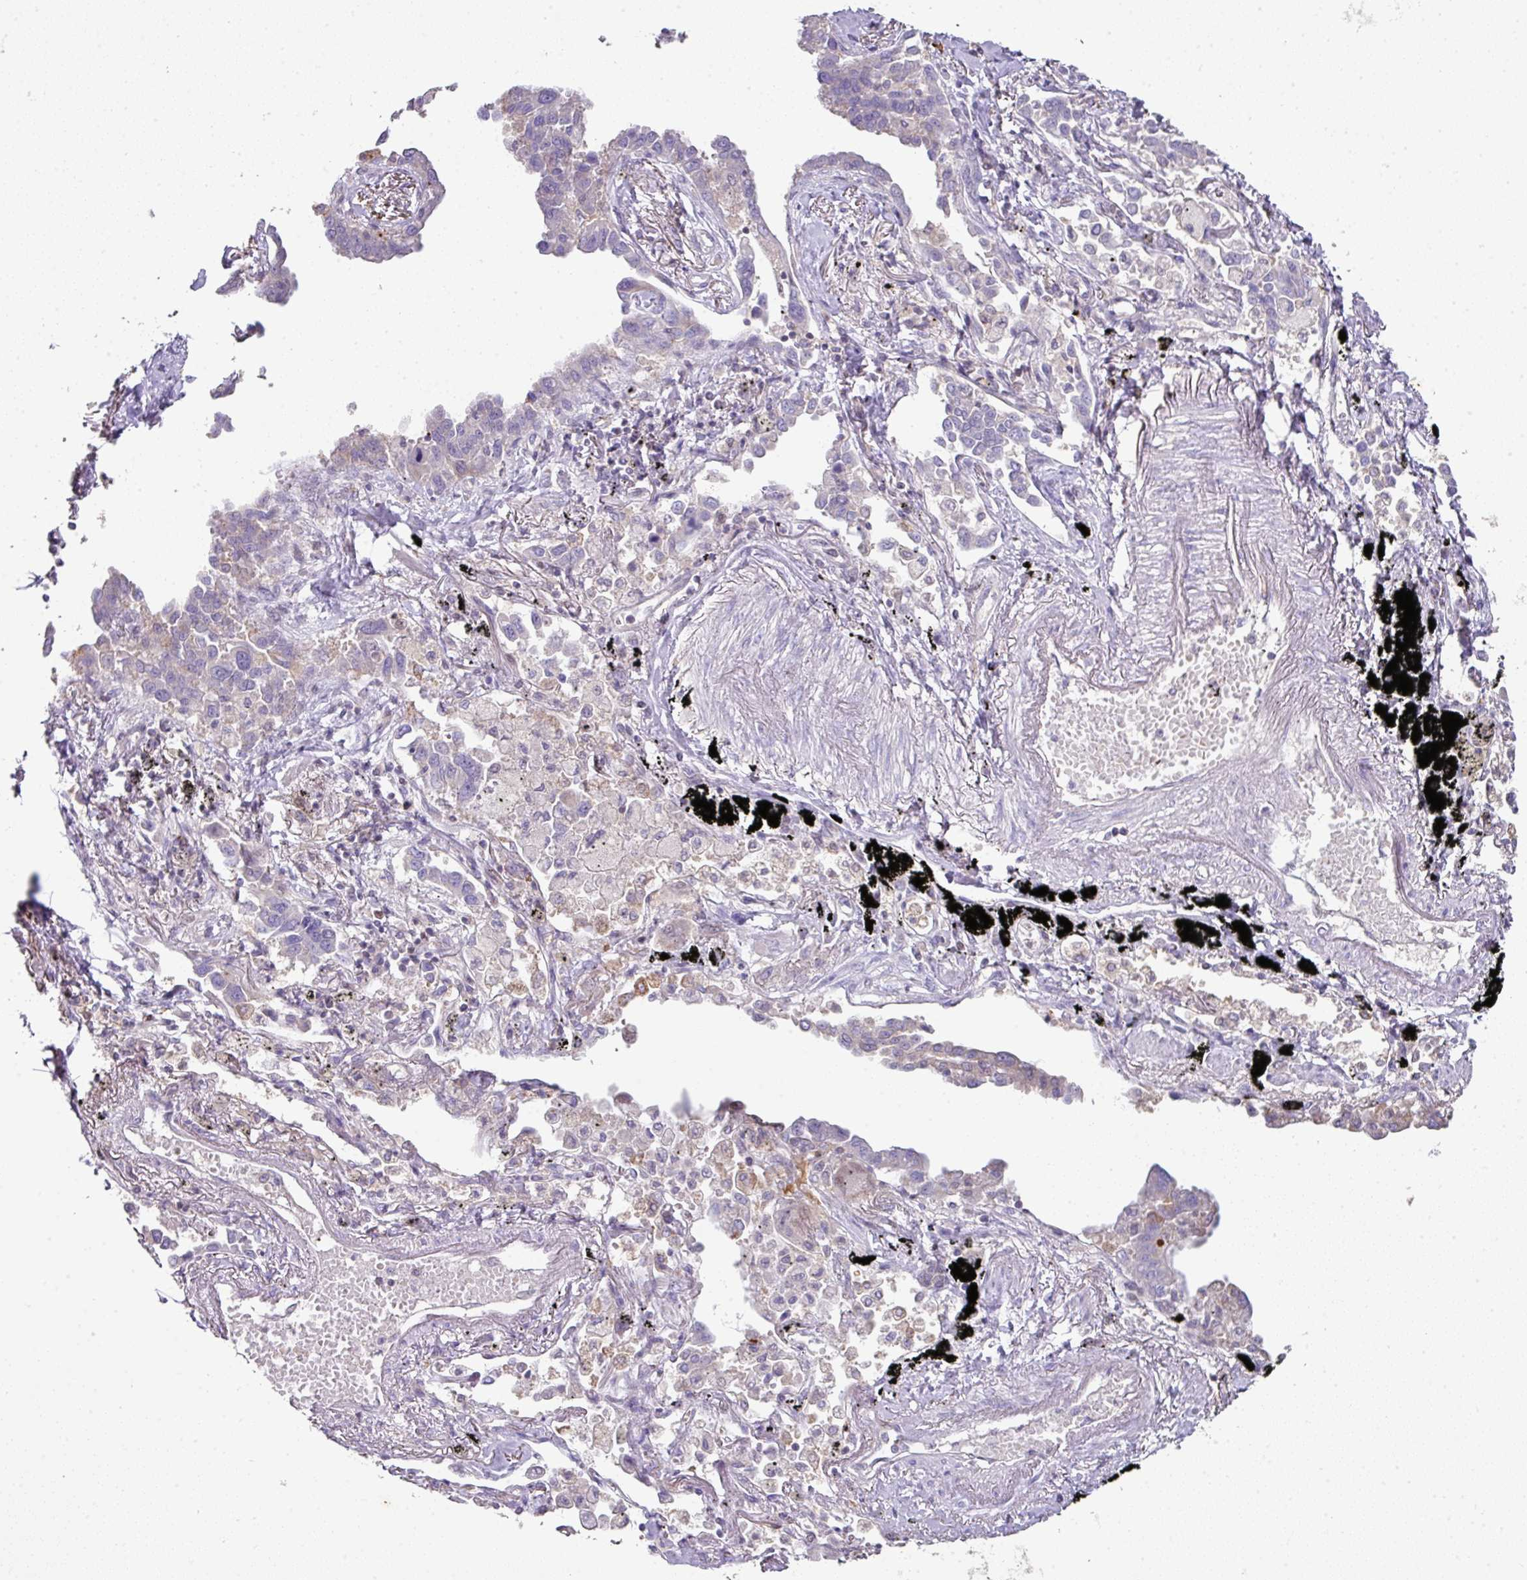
{"staining": {"intensity": "negative", "quantity": "none", "location": "none"}, "tissue": "lung cancer", "cell_type": "Tumor cells", "image_type": "cancer", "snomed": [{"axis": "morphology", "description": "Adenocarcinoma, NOS"}, {"axis": "topography", "description": "Lung"}], "caption": "Immunohistochemistry histopathology image of neoplastic tissue: lung cancer (adenocarcinoma) stained with DAB (3,3'-diaminobenzidine) reveals no significant protein expression in tumor cells.", "gene": "ANKRD18A", "patient": {"sex": "male", "age": 67}}